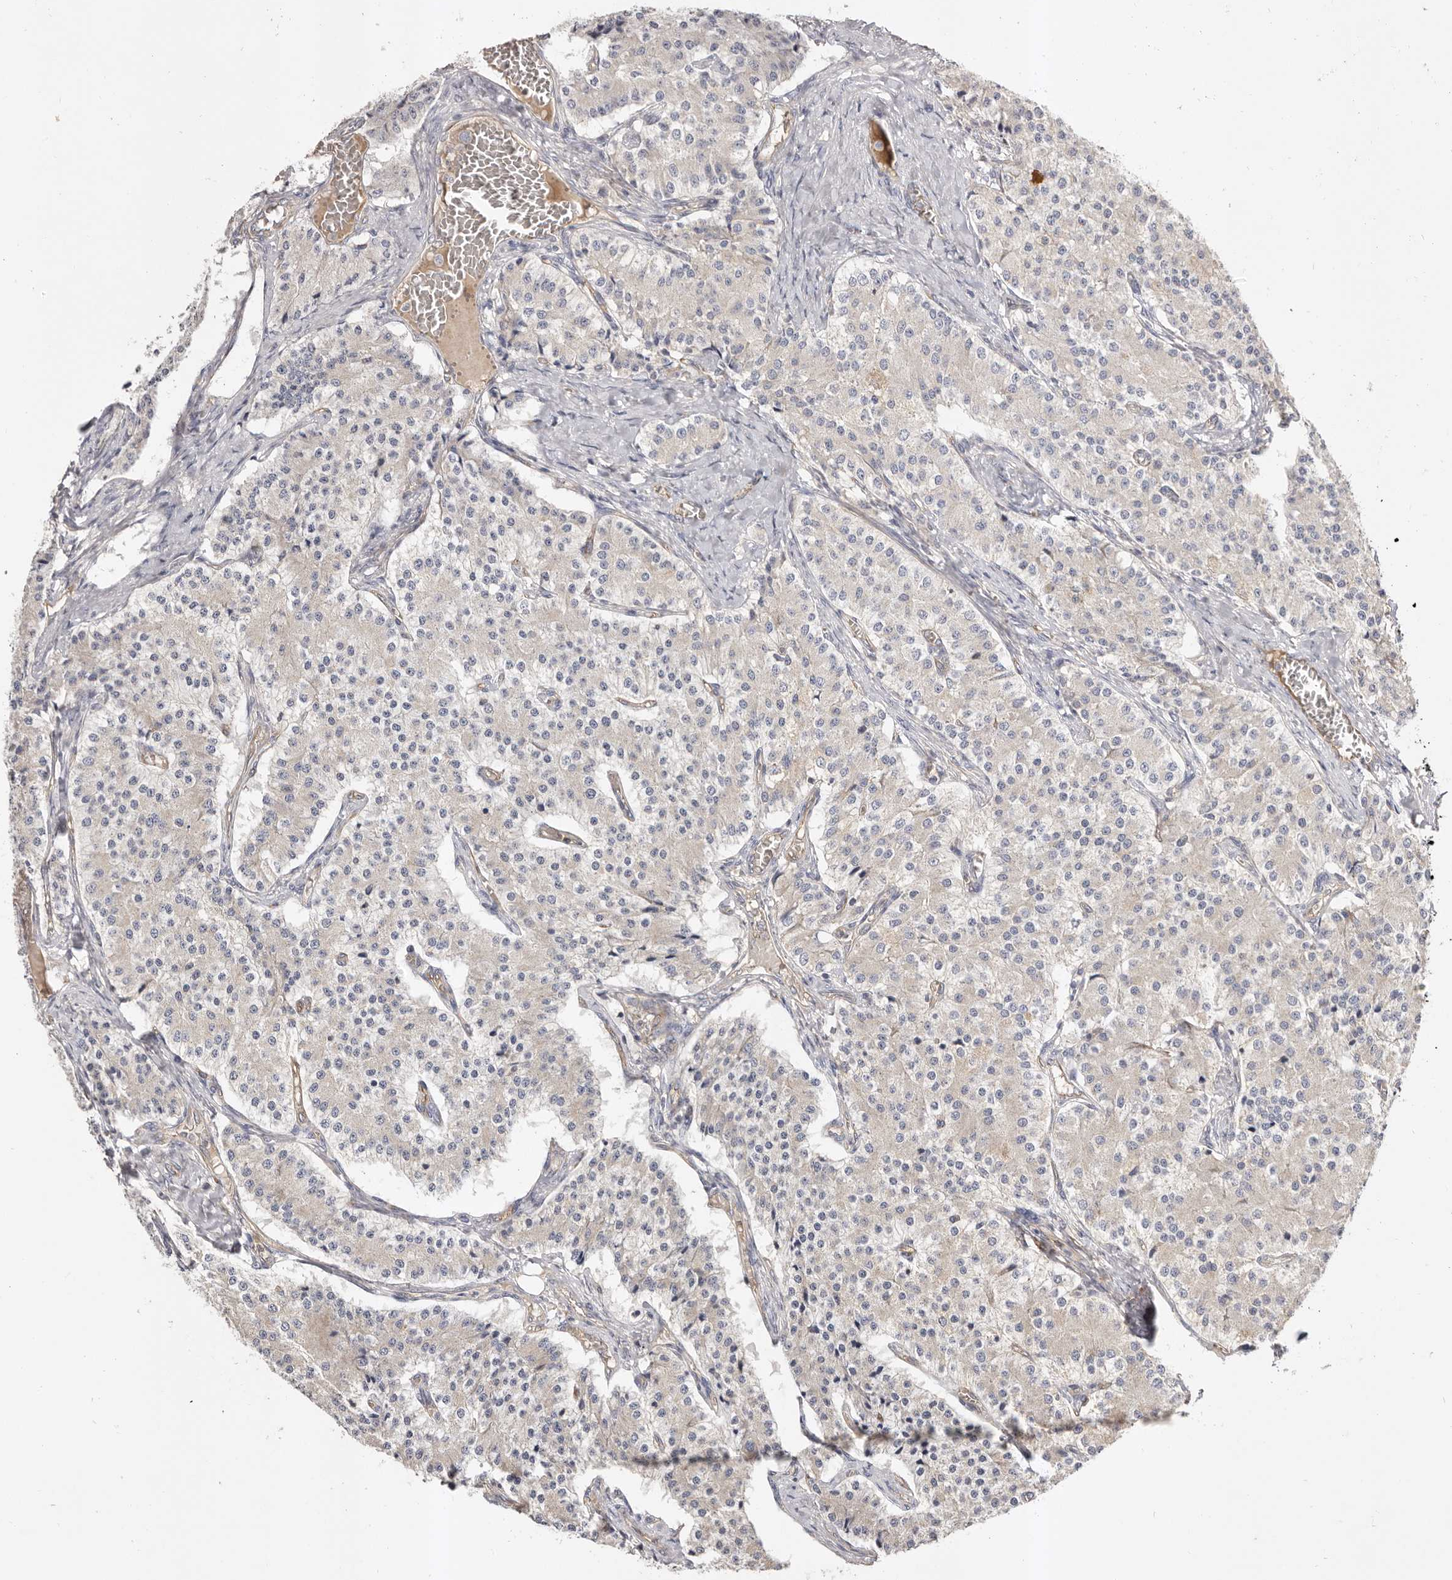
{"staining": {"intensity": "negative", "quantity": "none", "location": "none"}, "tissue": "carcinoid", "cell_type": "Tumor cells", "image_type": "cancer", "snomed": [{"axis": "morphology", "description": "Carcinoid, malignant, NOS"}, {"axis": "topography", "description": "Colon"}], "caption": "Tumor cells show no significant expression in malignant carcinoid.", "gene": "ADAMTS9", "patient": {"sex": "female", "age": 52}}